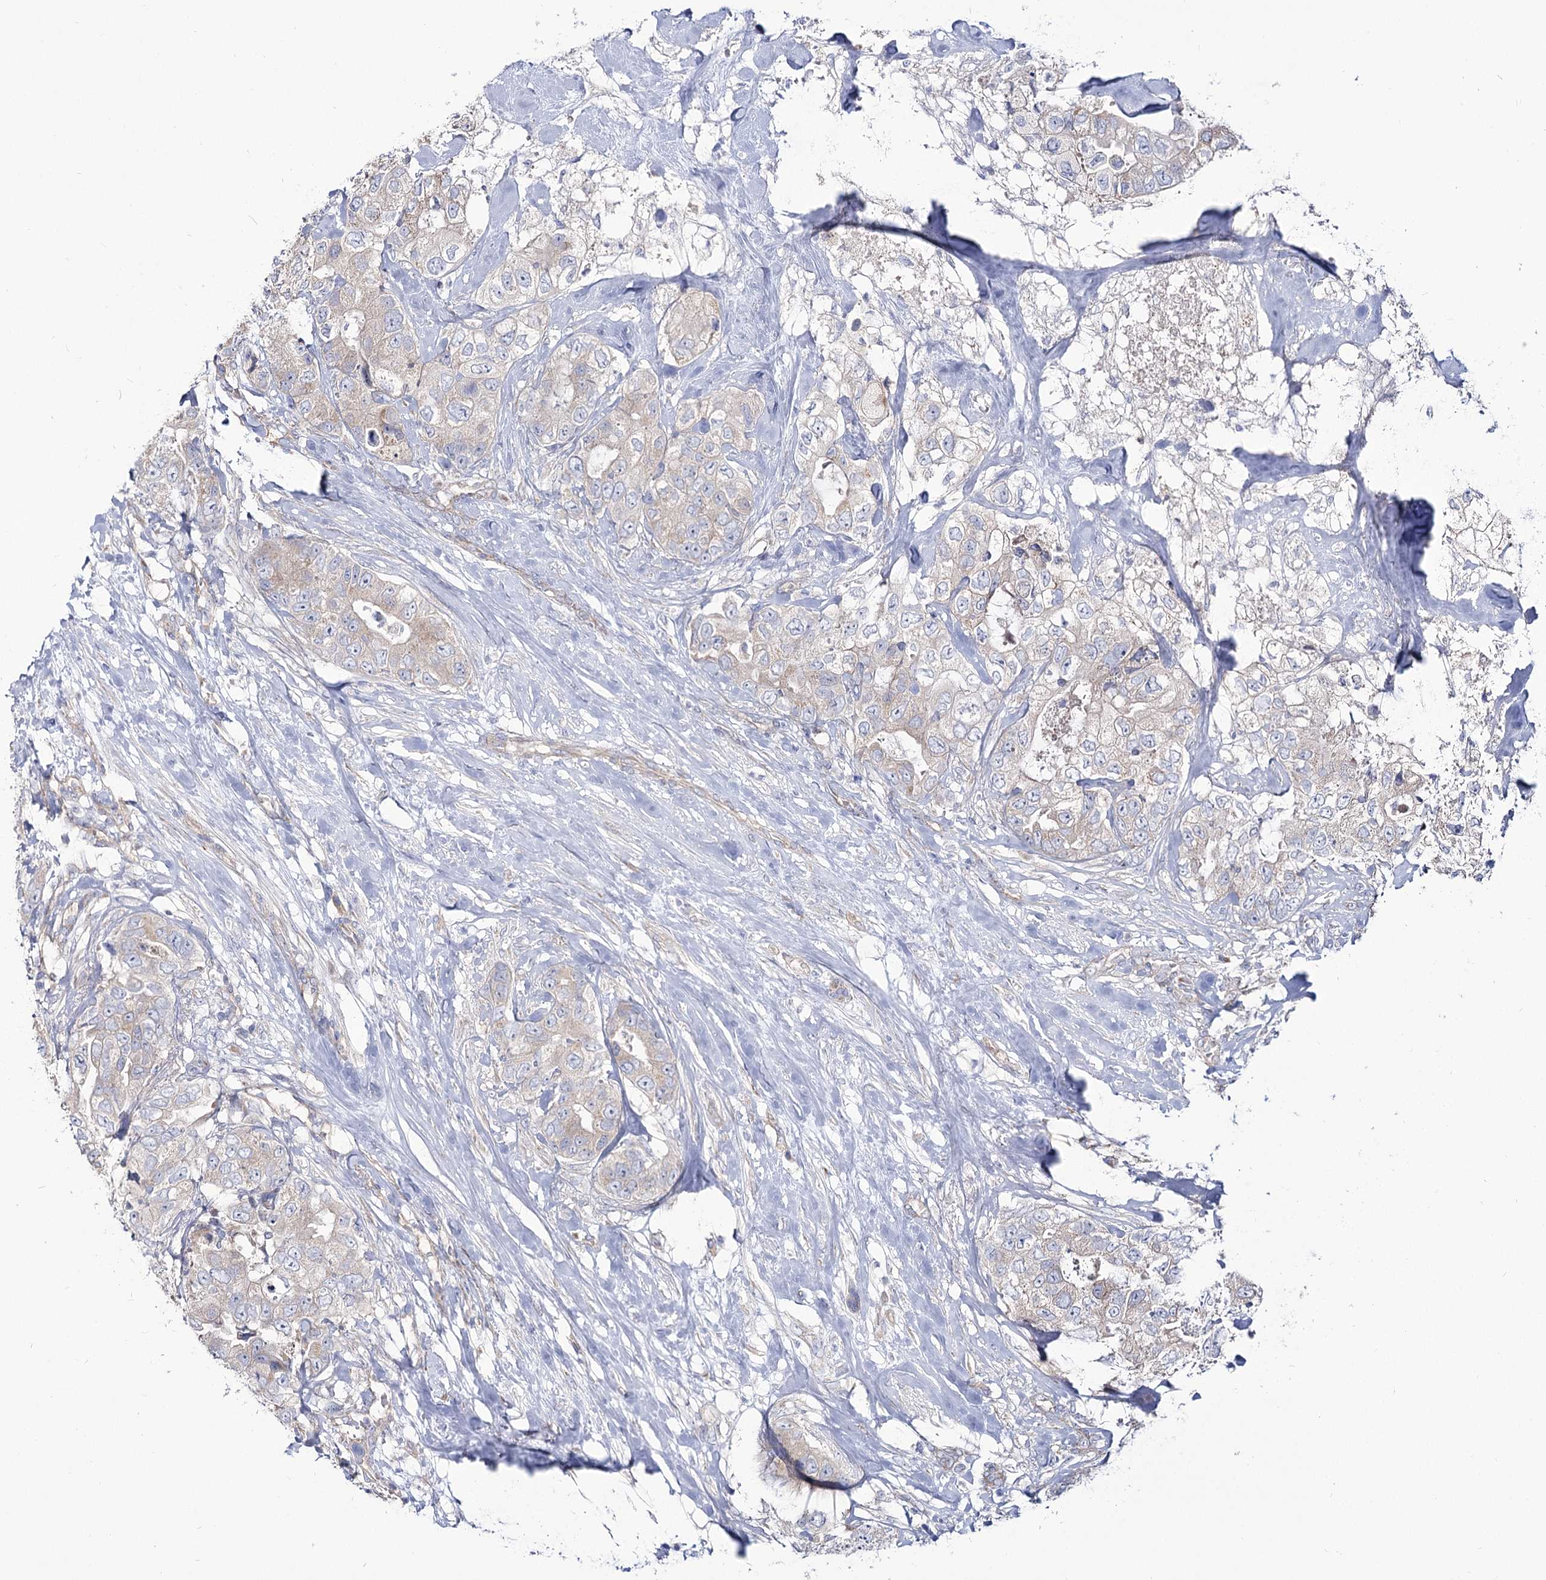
{"staining": {"intensity": "negative", "quantity": "none", "location": "none"}, "tissue": "breast cancer", "cell_type": "Tumor cells", "image_type": "cancer", "snomed": [{"axis": "morphology", "description": "Duct carcinoma"}, {"axis": "topography", "description": "Breast"}], "caption": "DAB (3,3'-diaminobenzidine) immunohistochemical staining of human breast intraductal carcinoma displays no significant expression in tumor cells.", "gene": "SUOX", "patient": {"sex": "female", "age": 62}}